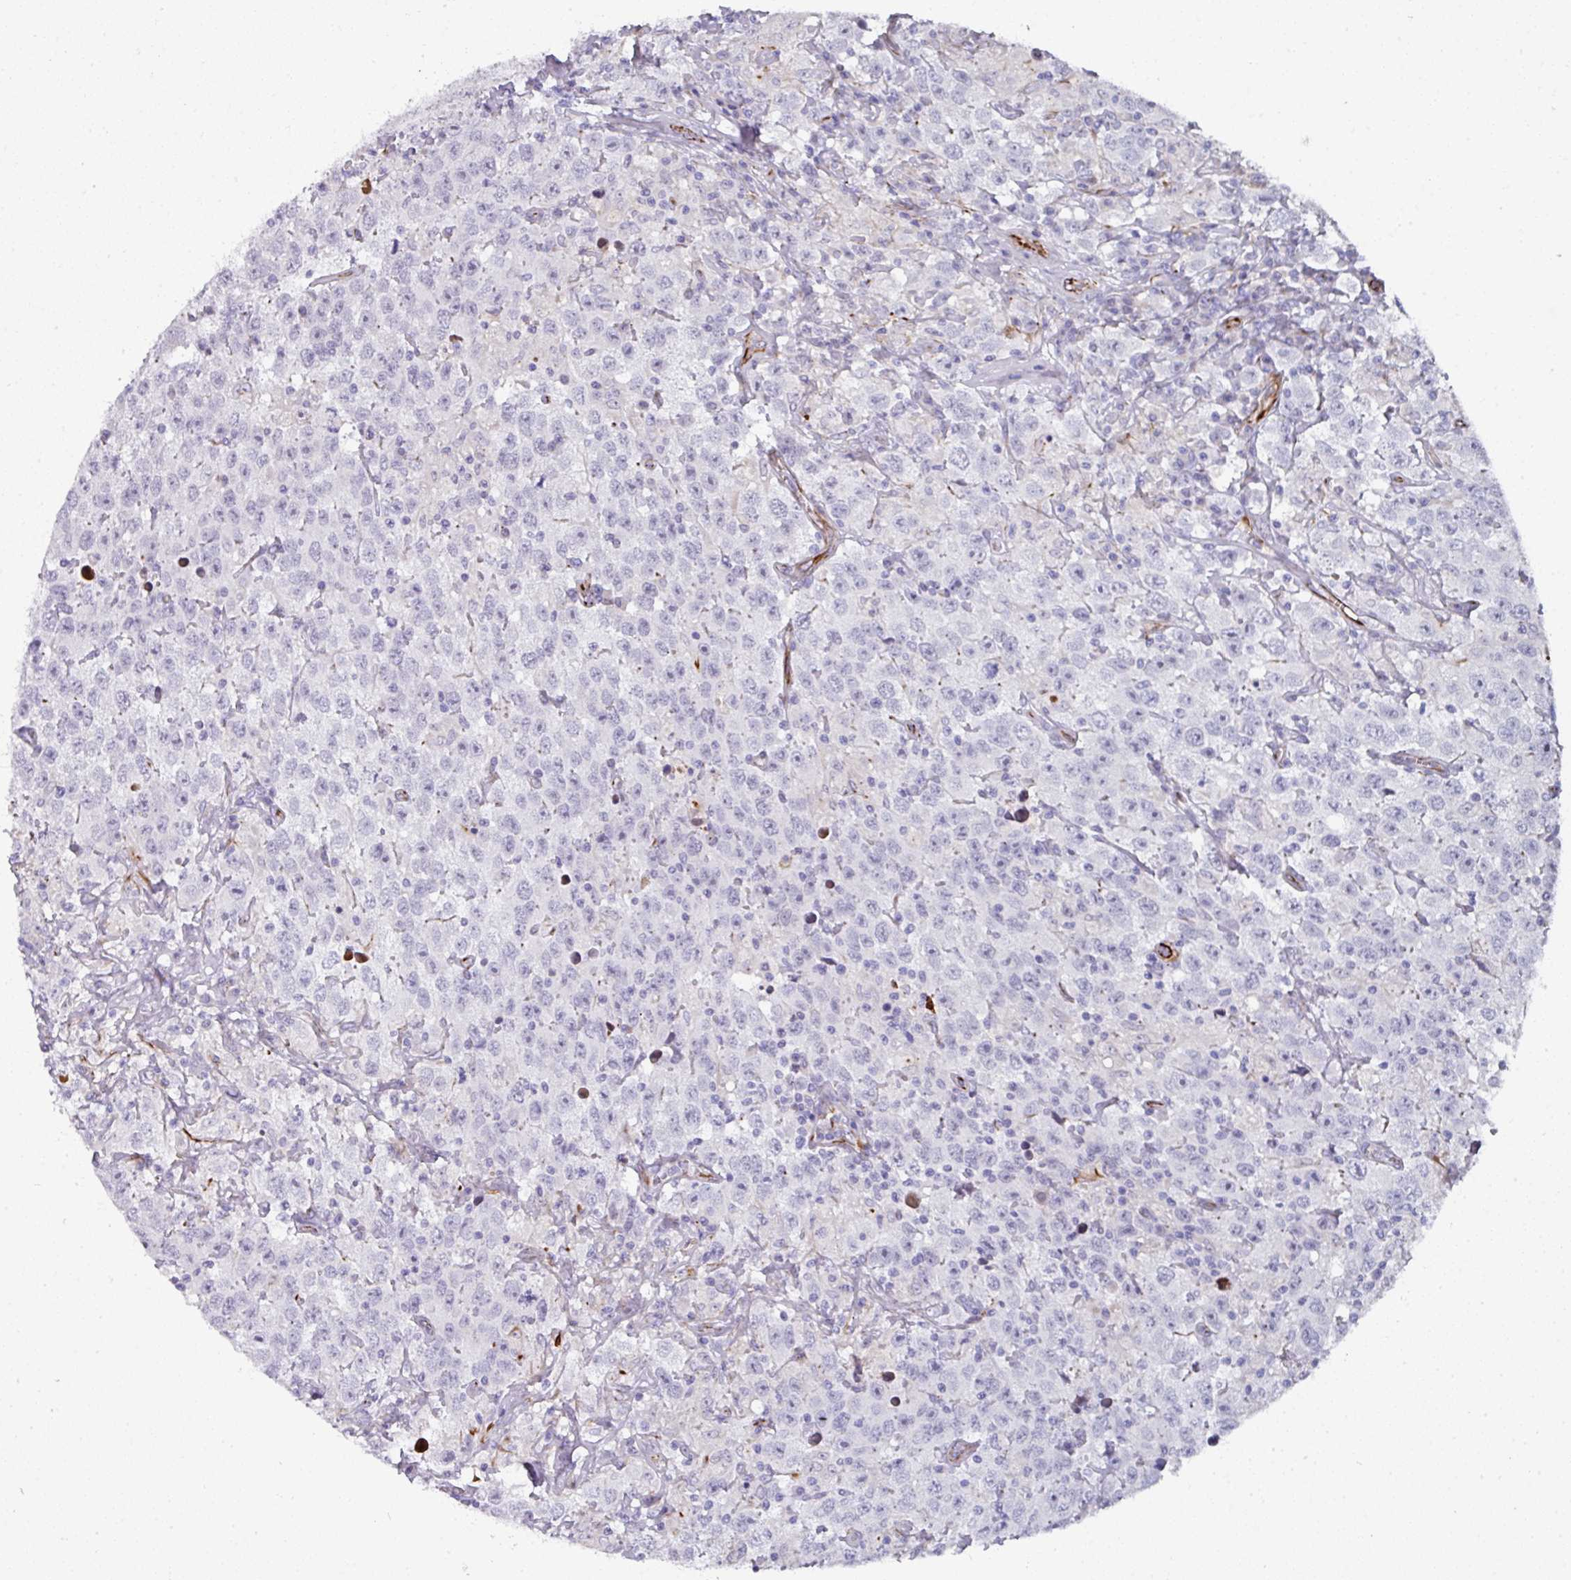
{"staining": {"intensity": "negative", "quantity": "none", "location": "none"}, "tissue": "testis cancer", "cell_type": "Tumor cells", "image_type": "cancer", "snomed": [{"axis": "morphology", "description": "Seminoma, NOS"}, {"axis": "topography", "description": "Testis"}], "caption": "This is an IHC histopathology image of testis cancer (seminoma). There is no staining in tumor cells.", "gene": "TMPRSS9", "patient": {"sex": "male", "age": 41}}